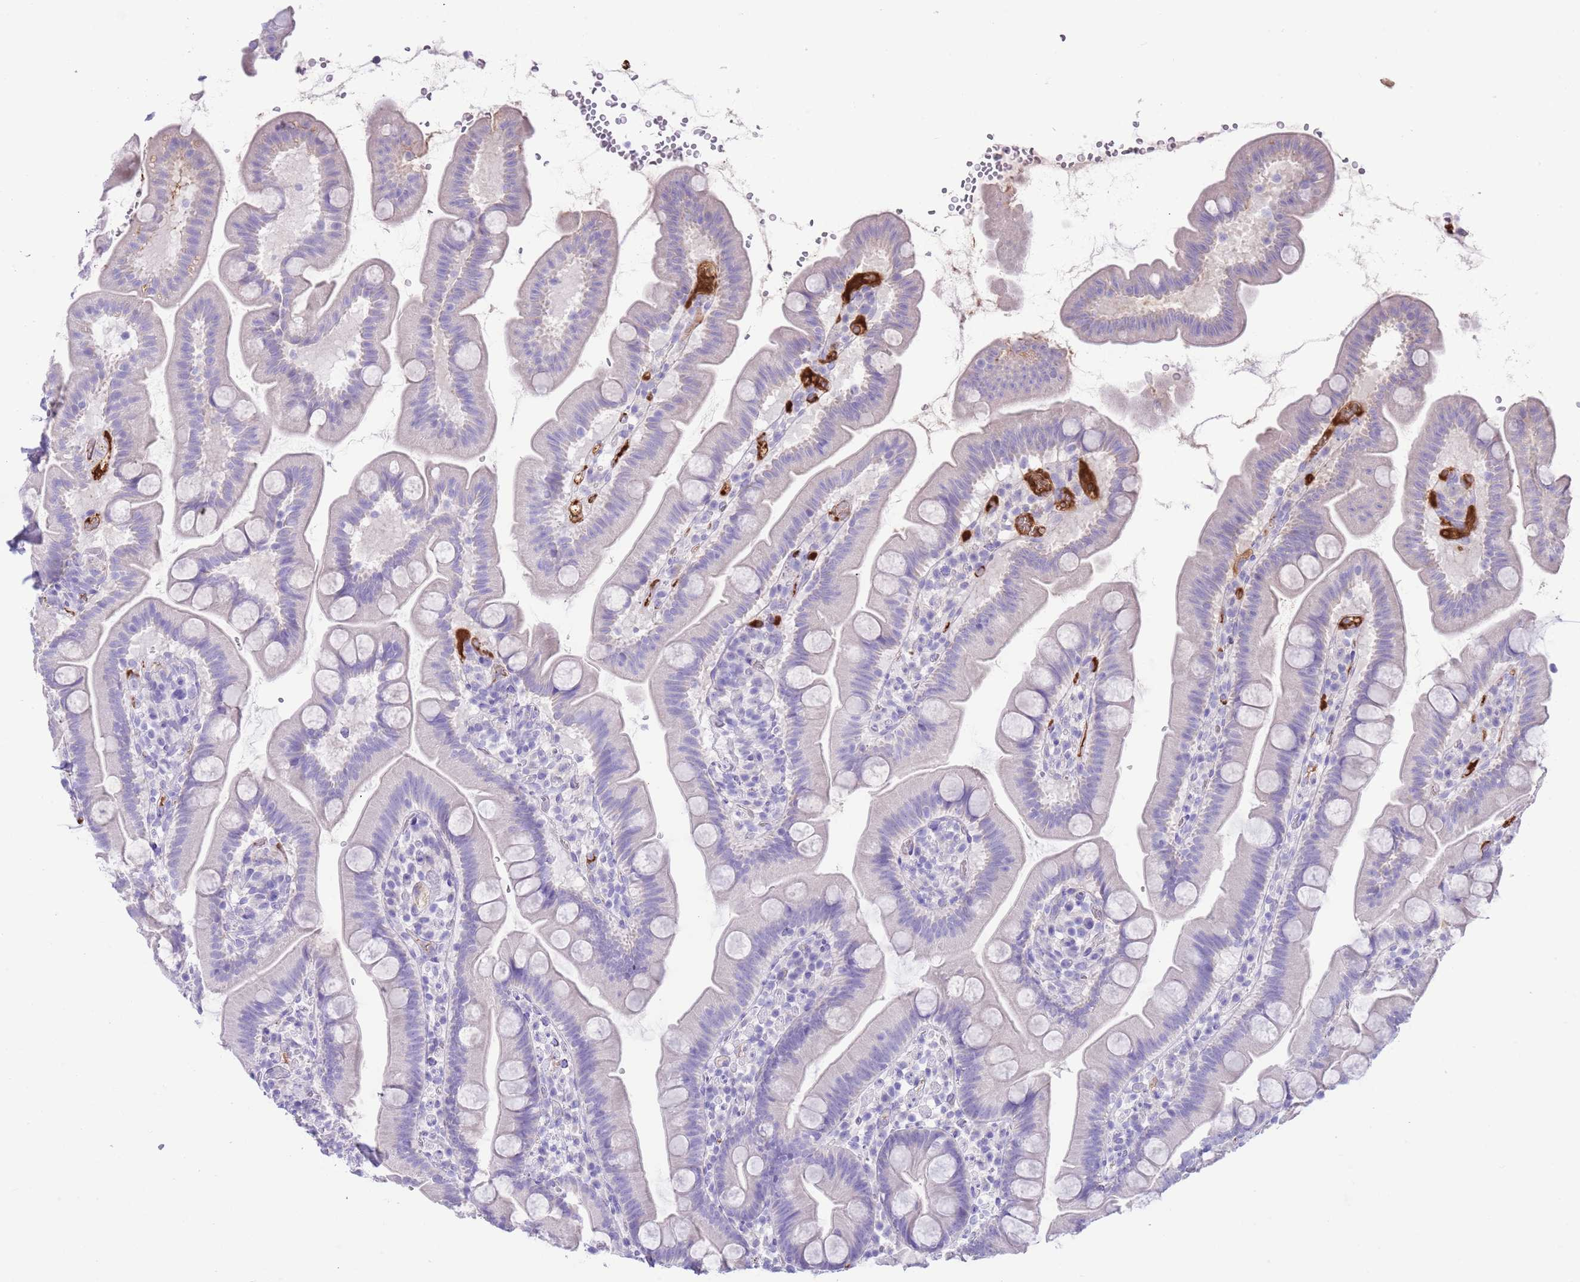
{"staining": {"intensity": "negative", "quantity": "none", "location": "none"}, "tissue": "small intestine", "cell_type": "Glandular cells", "image_type": "normal", "snomed": [{"axis": "morphology", "description": "Normal tissue, NOS"}, {"axis": "topography", "description": "Small intestine"}], "caption": "Benign small intestine was stained to show a protein in brown. There is no significant positivity in glandular cells. The staining was performed using DAB to visualize the protein expression in brown, while the nuclei were stained in blue with hematoxylin (Magnification: 20x).", "gene": "IGF1", "patient": {"sex": "female", "age": 68}}